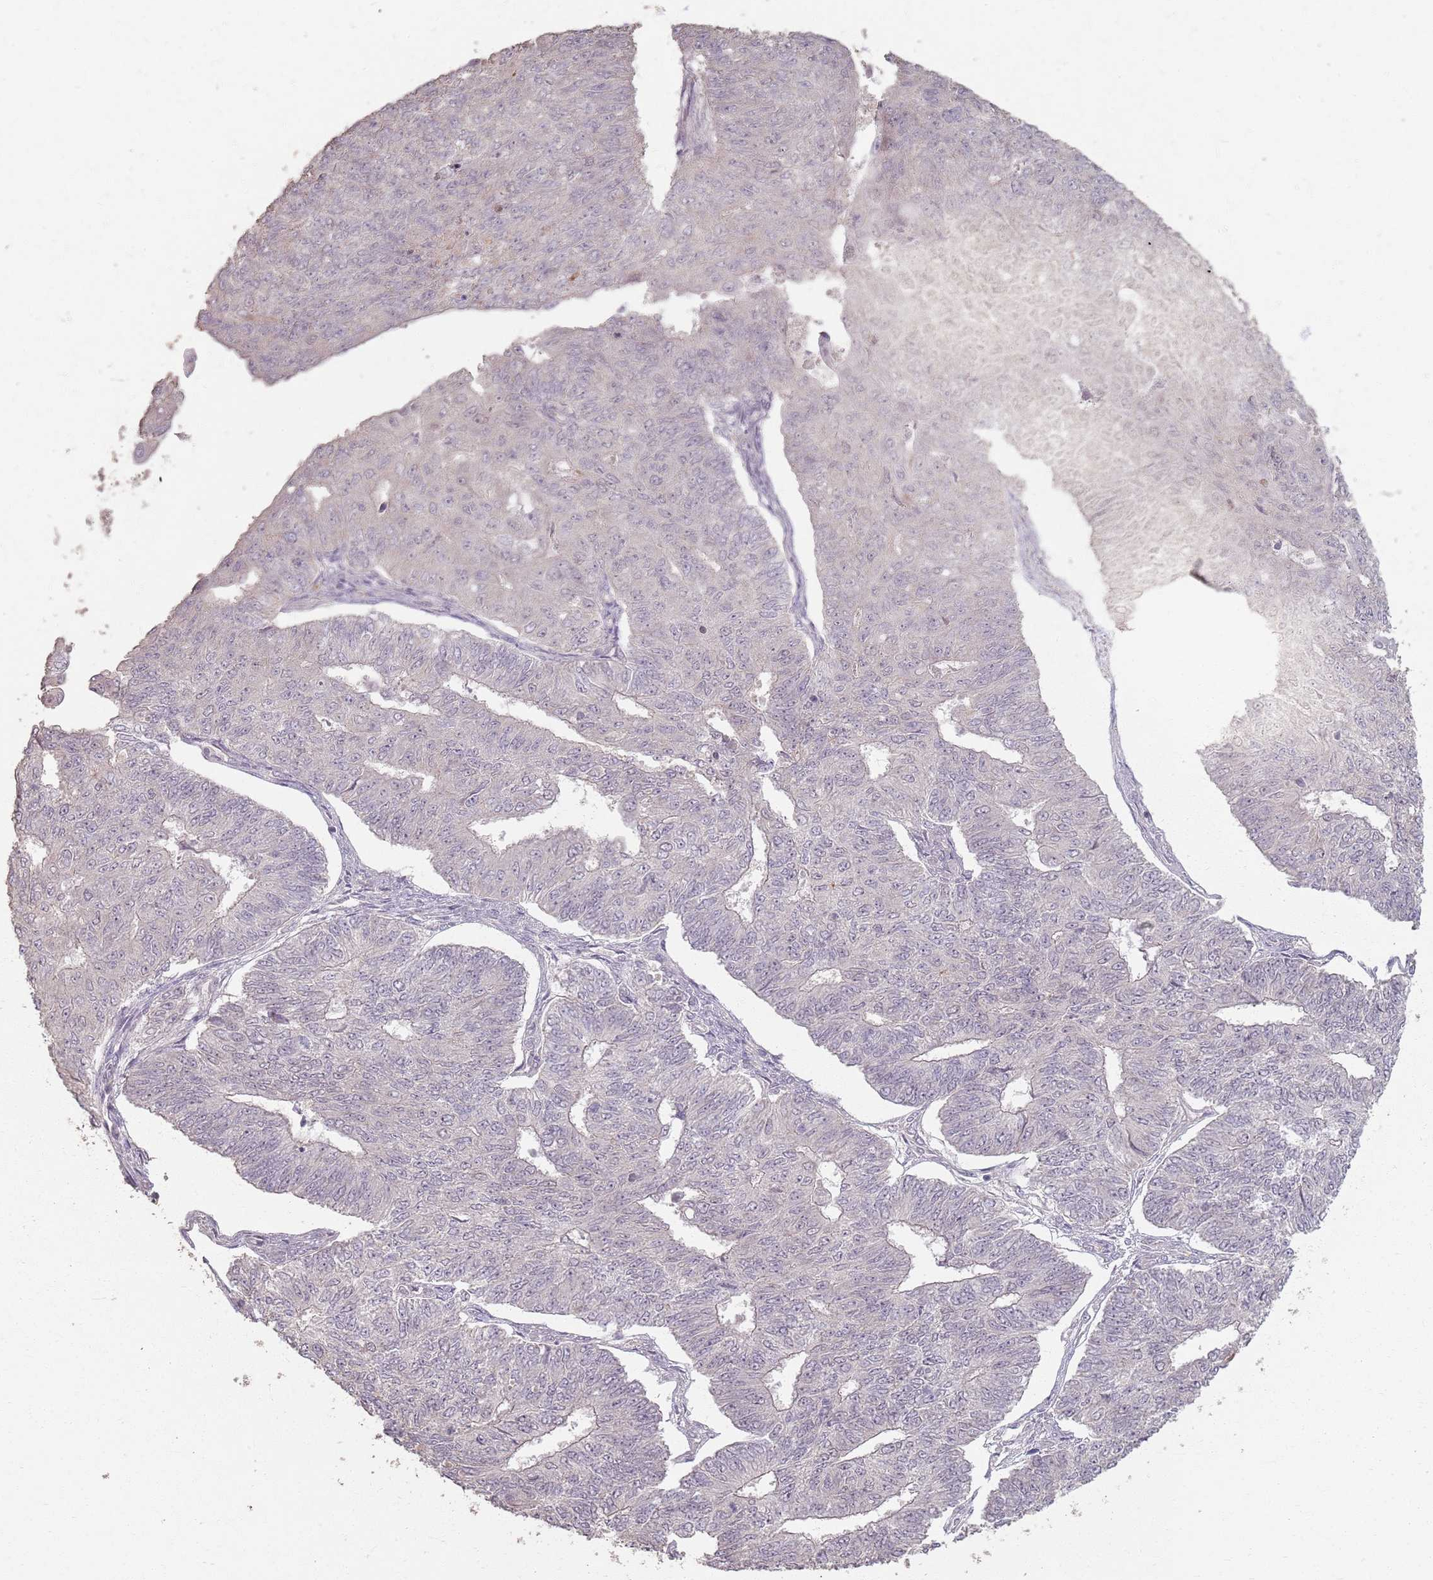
{"staining": {"intensity": "negative", "quantity": "none", "location": "none"}, "tissue": "endometrial cancer", "cell_type": "Tumor cells", "image_type": "cancer", "snomed": [{"axis": "morphology", "description": "Adenocarcinoma, NOS"}, {"axis": "topography", "description": "Endometrium"}], "caption": "This is an immunohistochemistry (IHC) photomicrograph of endometrial adenocarcinoma. There is no positivity in tumor cells.", "gene": "CCDC168", "patient": {"sex": "female", "age": 32}}